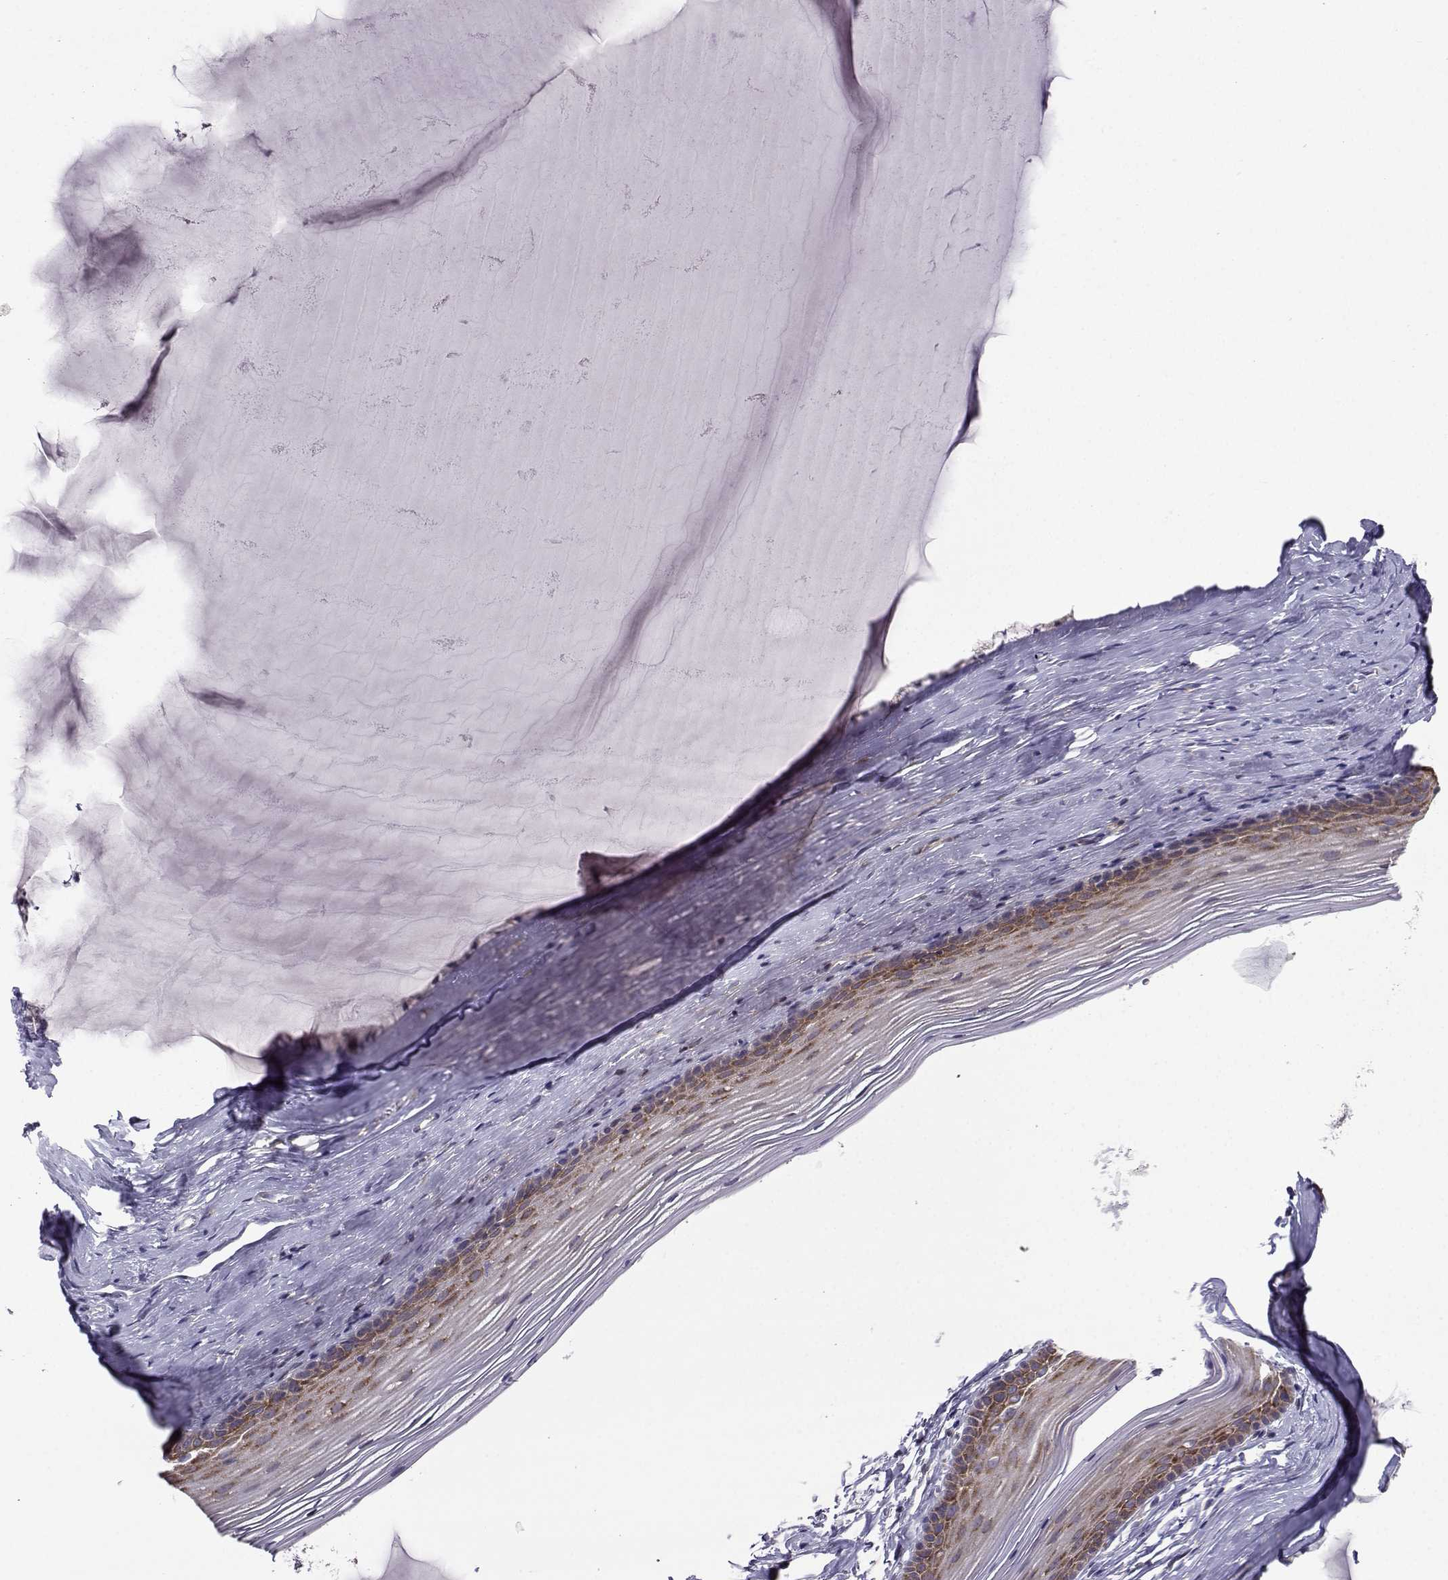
{"staining": {"intensity": "moderate", "quantity": "<25%", "location": "cytoplasmic/membranous"}, "tissue": "cervix", "cell_type": "Glandular cells", "image_type": "normal", "snomed": [{"axis": "morphology", "description": "Normal tissue, NOS"}, {"axis": "topography", "description": "Cervix"}], "caption": "An IHC histopathology image of unremarkable tissue is shown. Protein staining in brown highlights moderate cytoplasmic/membranous positivity in cervix within glandular cells. (IHC, brightfield microscopy, high magnification).", "gene": "STXBP5", "patient": {"sex": "female", "age": 40}}